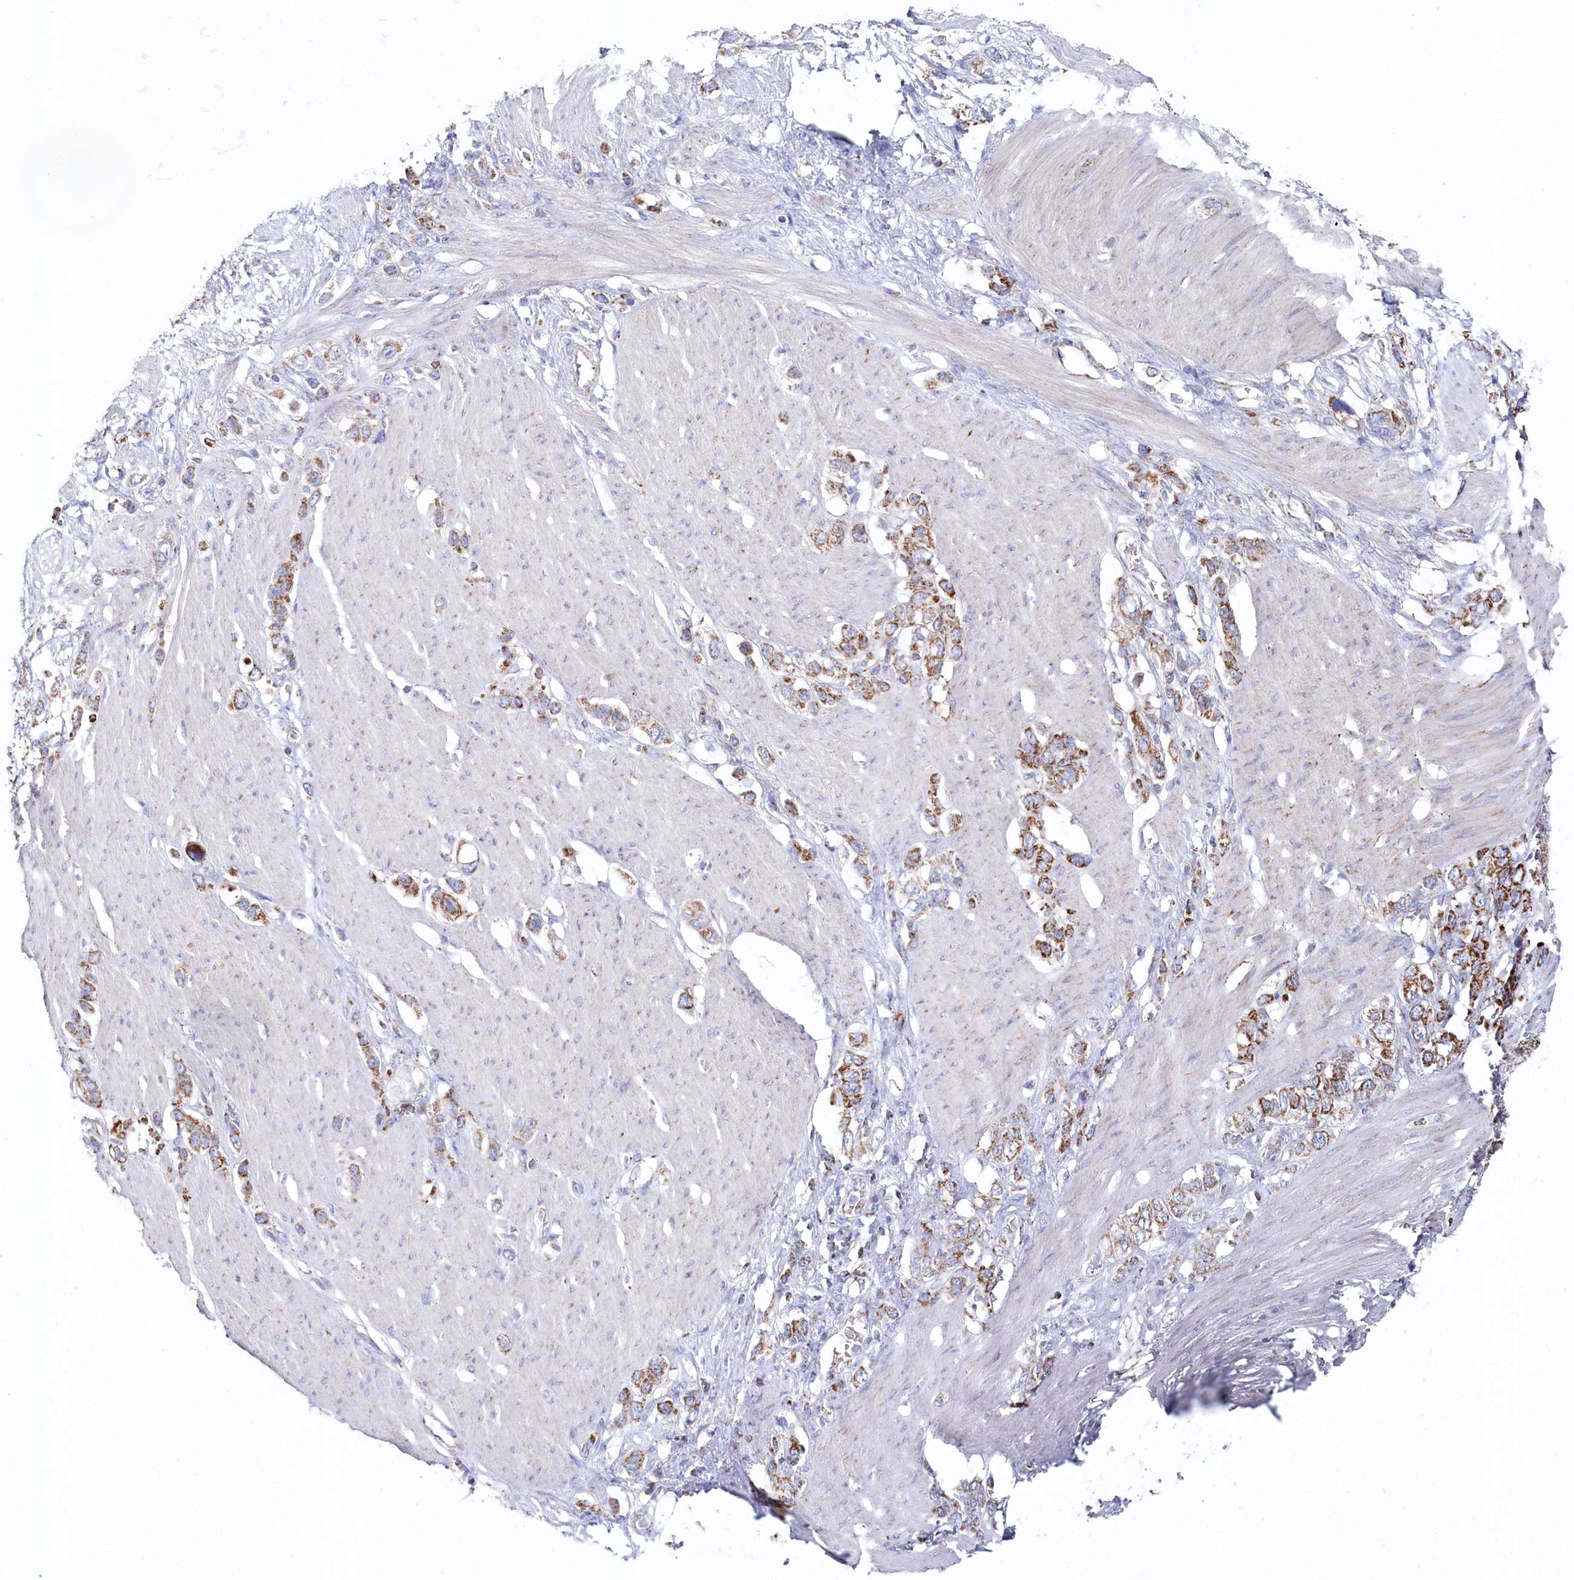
{"staining": {"intensity": "moderate", "quantity": ">75%", "location": "cytoplasmic/membranous"}, "tissue": "stomach cancer", "cell_type": "Tumor cells", "image_type": "cancer", "snomed": [{"axis": "morphology", "description": "Adenocarcinoma, NOS"}, {"axis": "morphology", "description": "Adenocarcinoma, High grade"}, {"axis": "topography", "description": "Stomach, upper"}, {"axis": "topography", "description": "Stomach, lower"}], "caption": "Immunohistochemical staining of stomach high-grade adenocarcinoma displays medium levels of moderate cytoplasmic/membranous expression in about >75% of tumor cells.", "gene": "GLS2", "patient": {"sex": "female", "age": 65}}